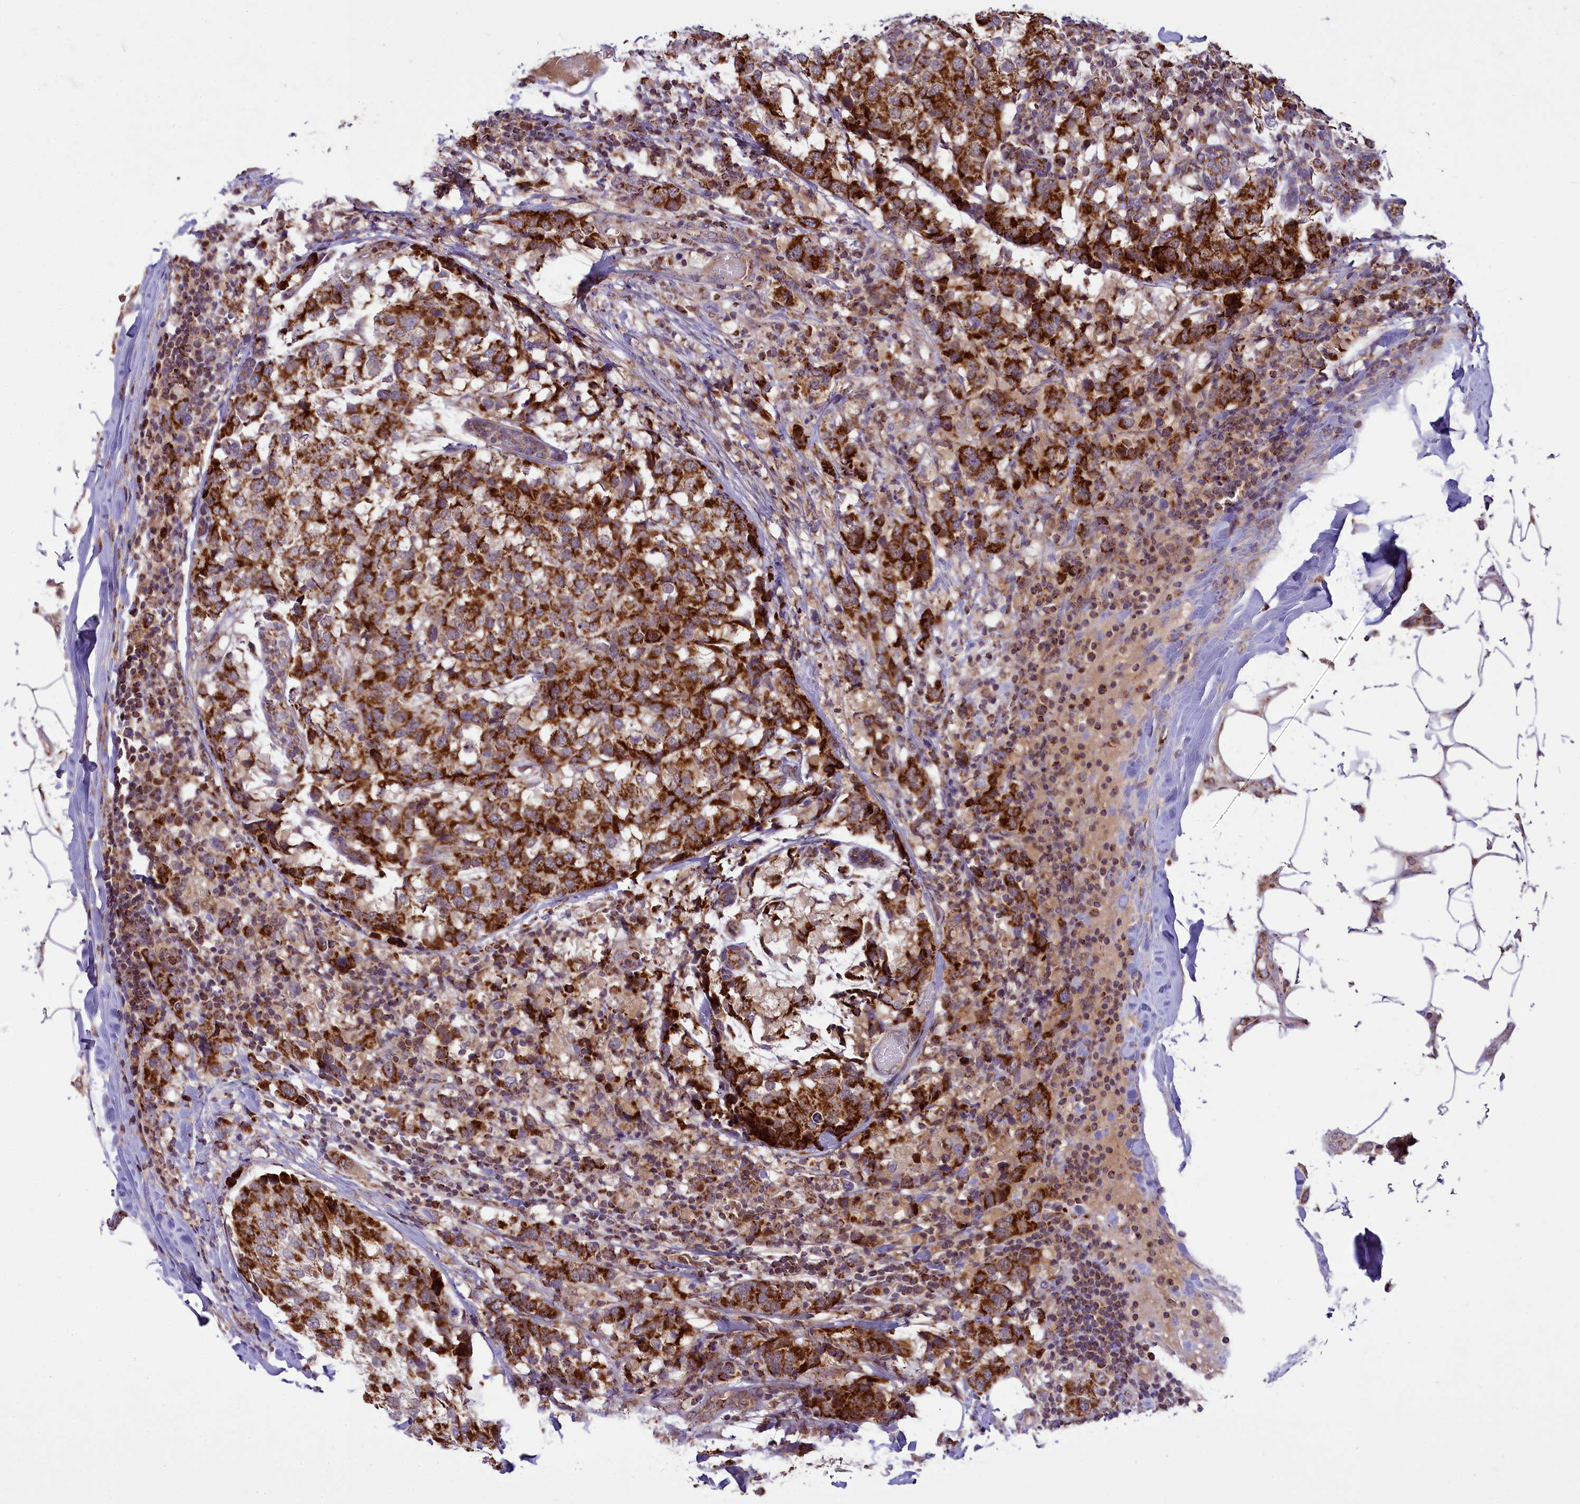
{"staining": {"intensity": "strong", "quantity": ">75%", "location": "cytoplasmic/membranous"}, "tissue": "breast cancer", "cell_type": "Tumor cells", "image_type": "cancer", "snomed": [{"axis": "morphology", "description": "Lobular carcinoma"}, {"axis": "topography", "description": "Breast"}], "caption": "This is an image of immunohistochemistry (IHC) staining of breast lobular carcinoma, which shows strong staining in the cytoplasmic/membranous of tumor cells.", "gene": "COX17", "patient": {"sex": "female", "age": 59}}